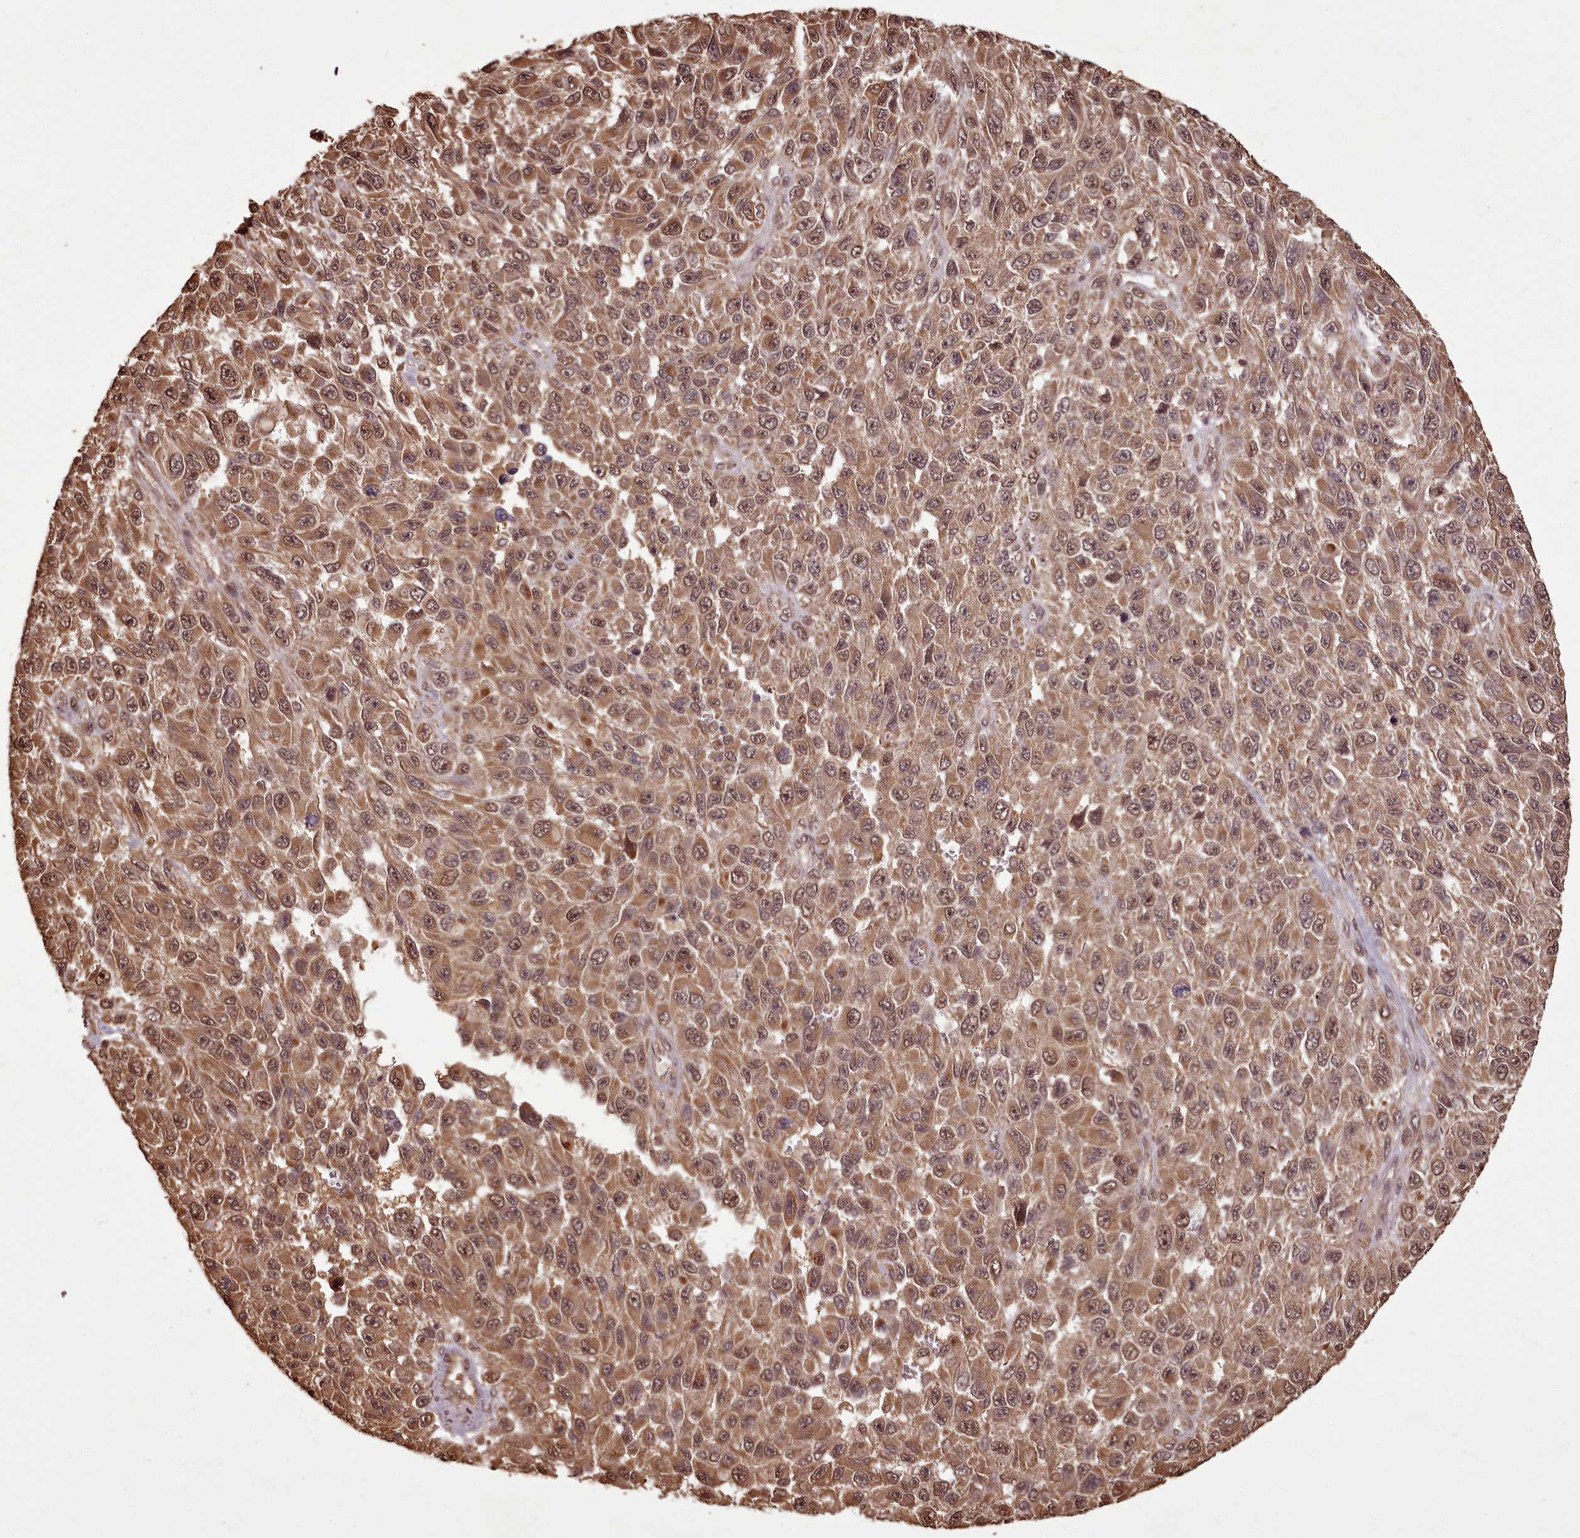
{"staining": {"intensity": "moderate", "quantity": ">75%", "location": "cytoplasmic/membranous,nuclear"}, "tissue": "melanoma", "cell_type": "Tumor cells", "image_type": "cancer", "snomed": [{"axis": "morphology", "description": "Normal tissue, NOS"}, {"axis": "morphology", "description": "Malignant melanoma, NOS"}, {"axis": "topography", "description": "Skin"}], "caption": "Immunohistochemistry (DAB (3,3'-diaminobenzidine)) staining of human malignant melanoma demonstrates moderate cytoplasmic/membranous and nuclear protein expression in approximately >75% of tumor cells. Using DAB (3,3'-diaminobenzidine) (brown) and hematoxylin (blue) stains, captured at high magnification using brightfield microscopy.", "gene": "NPRL2", "patient": {"sex": "female", "age": 96}}